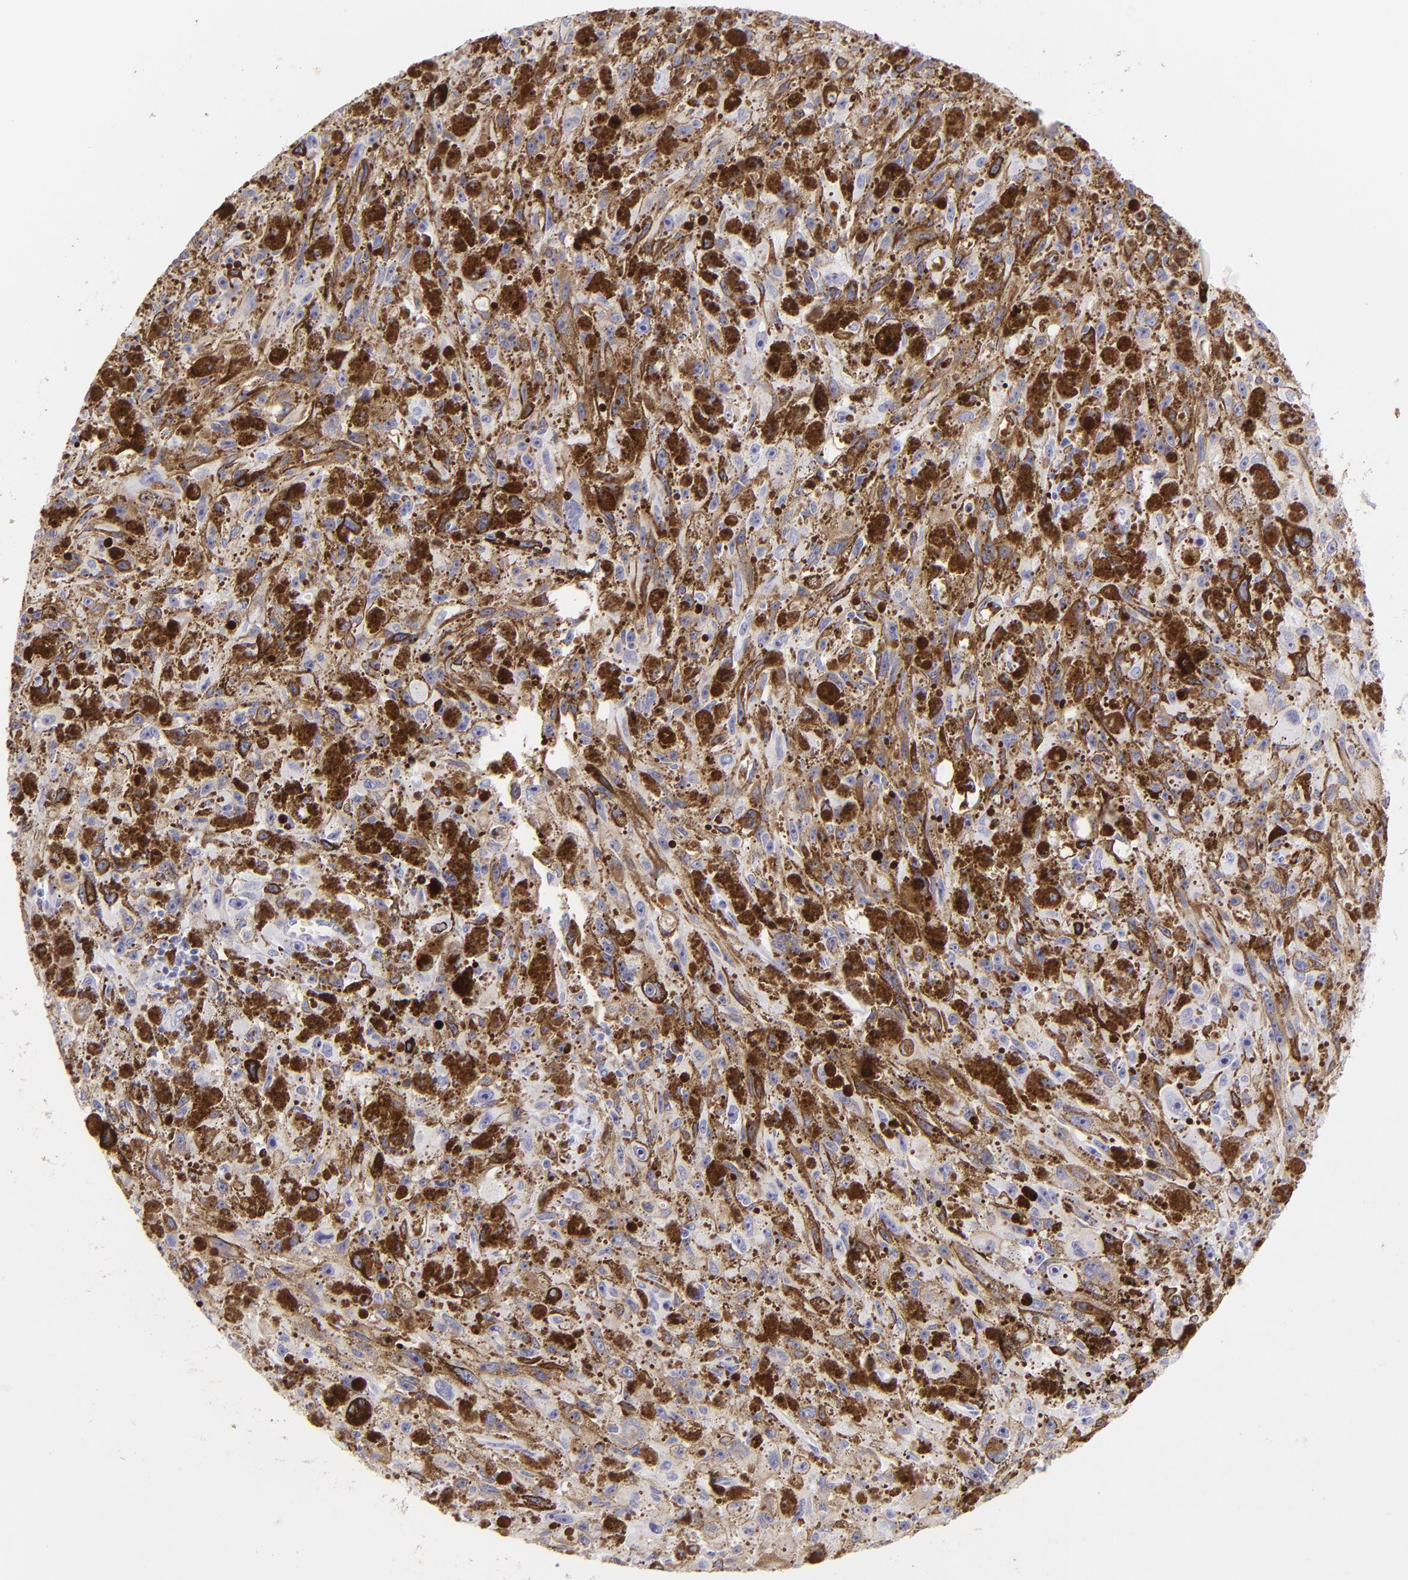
{"staining": {"intensity": "negative", "quantity": "none", "location": "none"}, "tissue": "melanoma", "cell_type": "Tumor cells", "image_type": "cancer", "snomed": [{"axis": "morphology", "description": "Malignant melanoma, NOS"}, {"axis": "topography", "description": "Skin"}], "caption": "Malignant melanoma was stained to show a protein in brown. There is no significant positivity in tumor cells. The staining was performed using DAB to visualize the protein expression in brown, while the nuclei were stained in blue with hematoxylin (Magnification: 20x).", "gene": "TPSD1", "patient": {"sex": "female", "age": 104}}